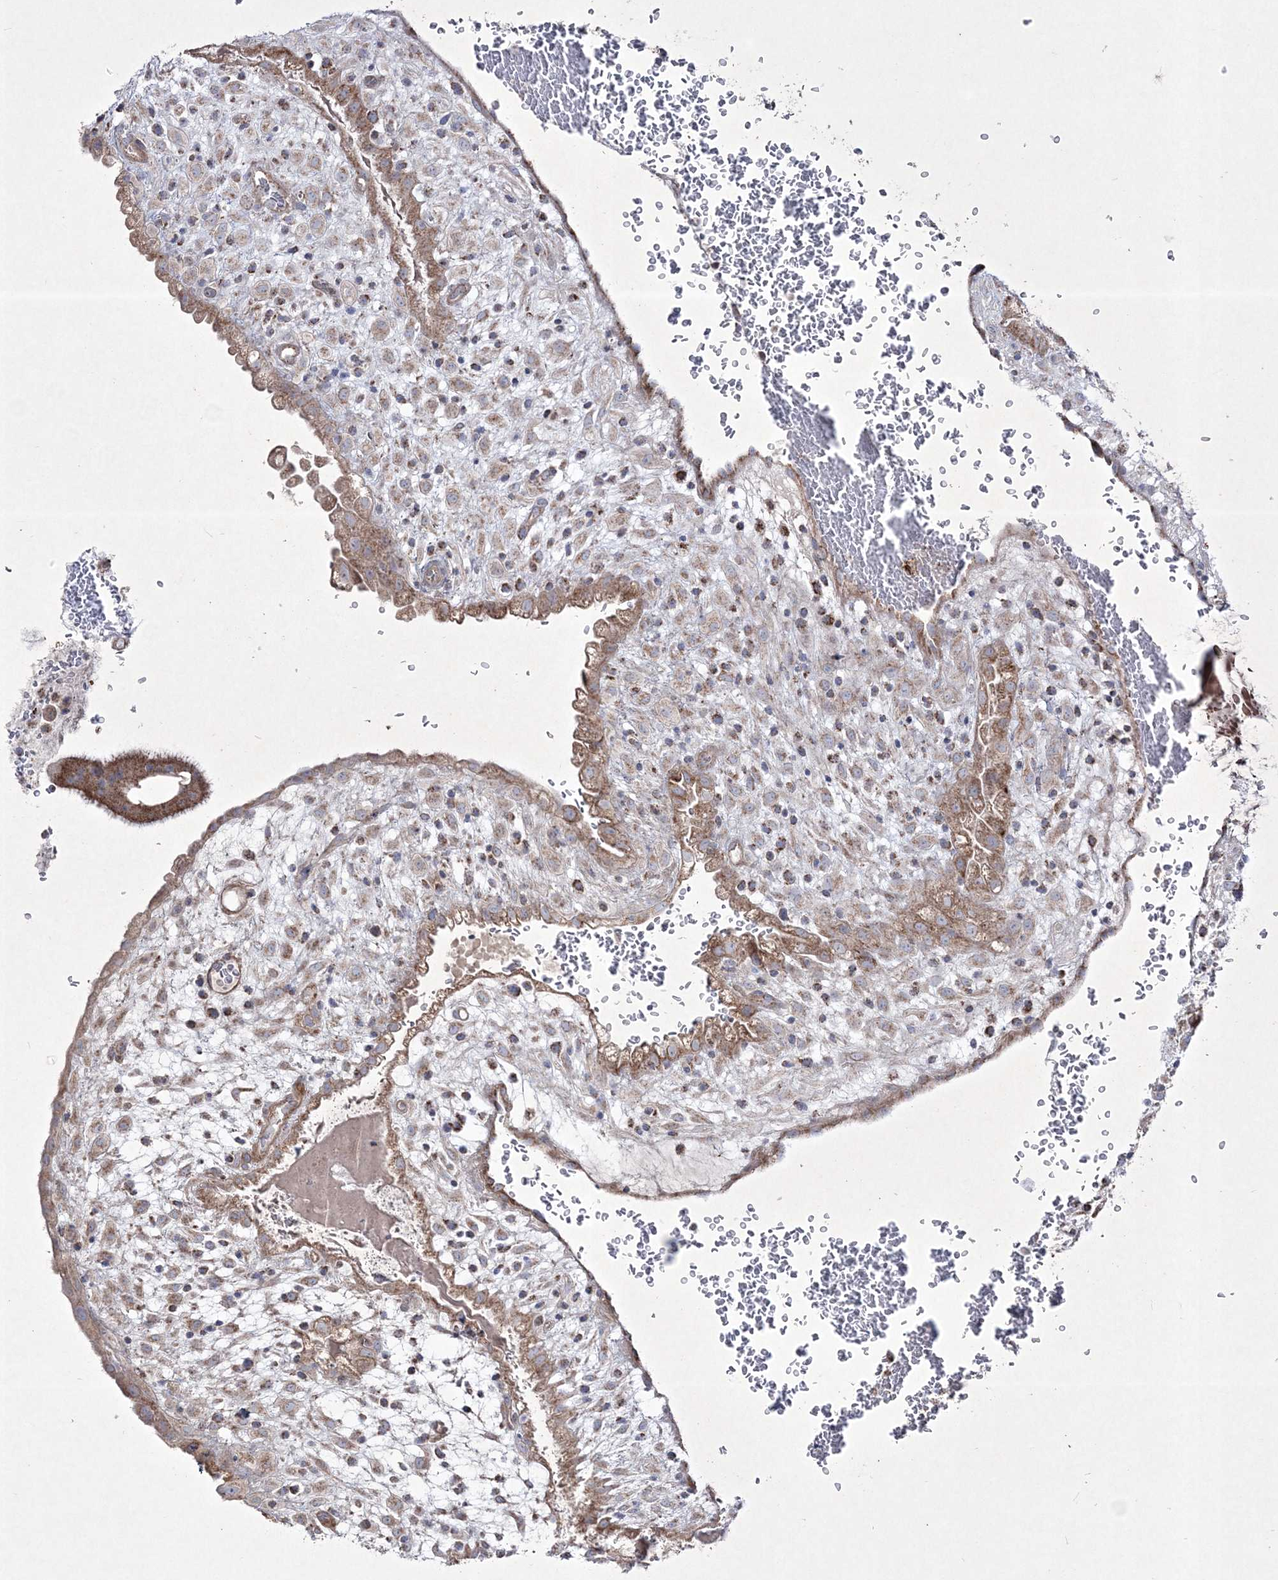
{"staining": {"intensity": "weak", "quantity": ">75%", "location": "cytoplasmic/membranous"}, "tissue": "placenta", "cell_type": "Decidual cells", "image_type": "normal", "snomed": [{"axis": "morphology", "description": "Normal tissue, NOS"}, {"axis": "topography", "description": "Placenta"}], "caption": "Placenta stained for a protein (brown) displays weak cytoplasmic/membranous positive staining in approximately >75% of decidual cells.", "gene": "RICTOR", "patient": {"sex": "female", "age": 35}}